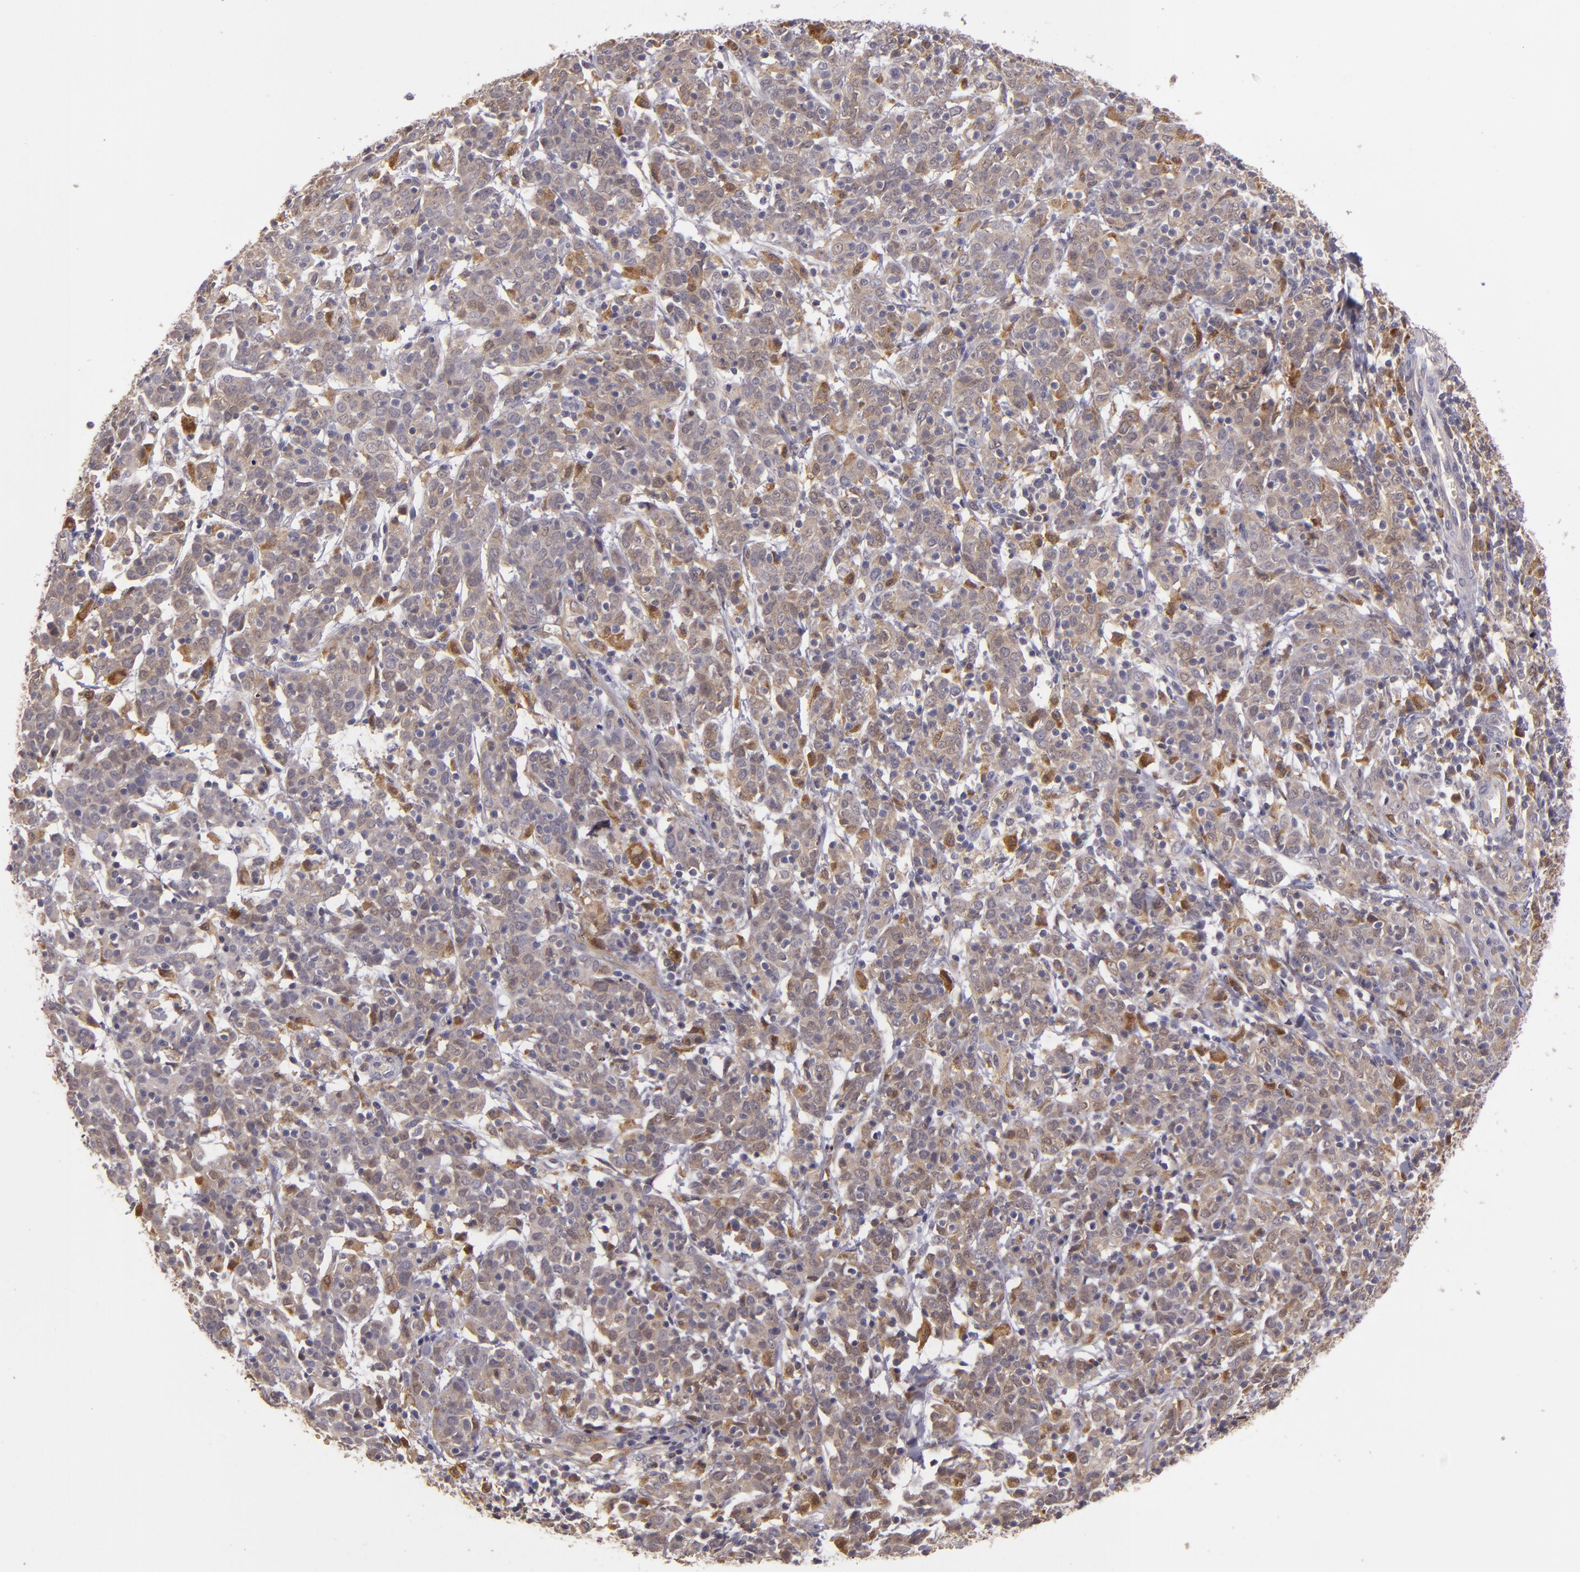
{"staining": {"intensity": "weak", "quantity": "25%-75%", "location": "cytoplasmic/membranous"}, "tissue": "cervical cancer", "cell_type": "Tumor cells", "image_type": "cancer", "snomed": [{"axis": "morphology", "description": "Normal tissue, NOS"}, {"axis": "morphology", "description": "Squamous cell carcinoma, NOS"}, {"axis": "topography", "description": "Cervix"}], "caption": "DAB immunohistochemical staining of human squamous cell carcinoma (cervical) exhibits weak cytoplasmic/membranous protein expression in about 25%-75% of tumor cells.", "gene": "FHIT", "patient": {"sex": "female", "age": 67}}